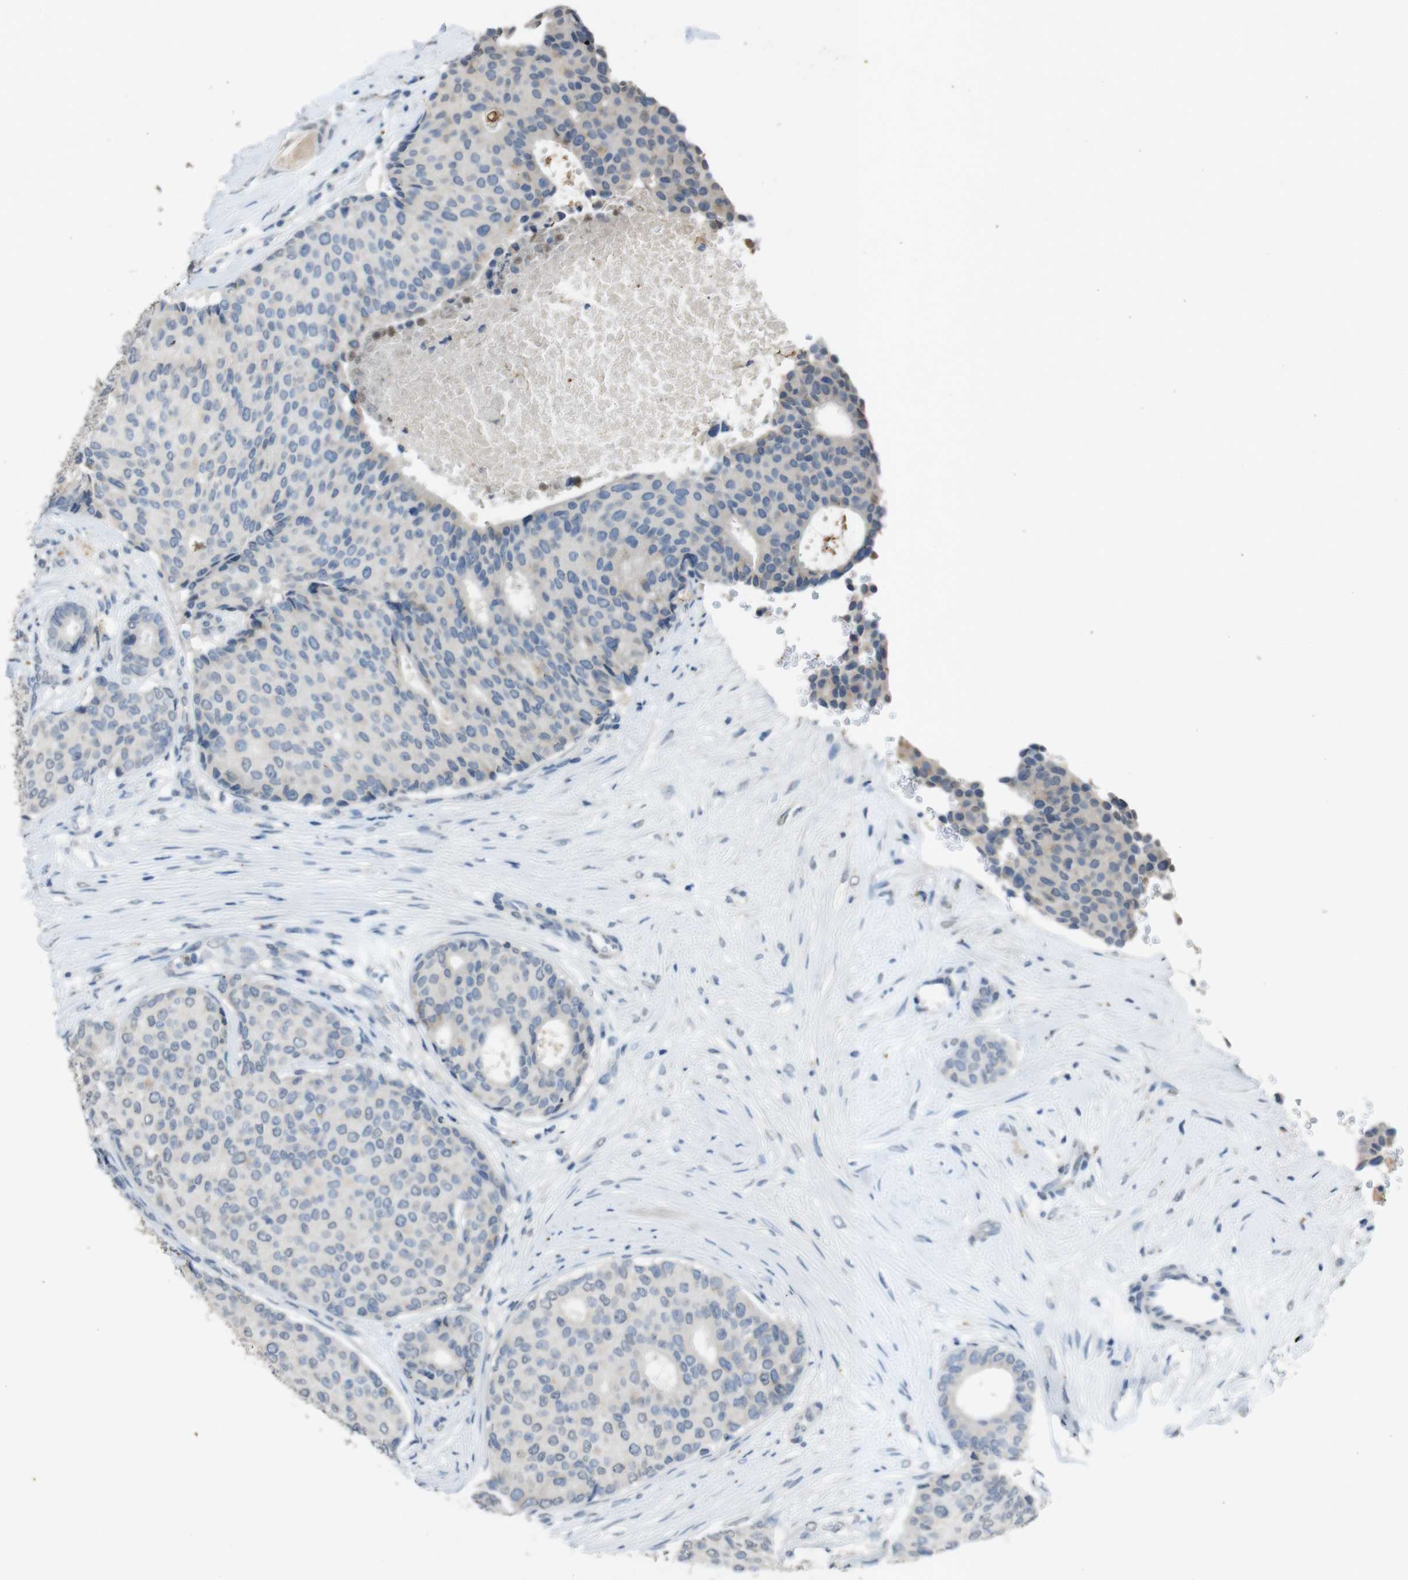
{"staining": {"intensity": "negative", "quantity": "none", "location": "none"}, "tissue": "breast cancer", "cell_type": "Tumor cells", "image_type": "cancer", "snomed": [{"axis": "morphology", "description": "Duct carcinoma"}, {"axis": "topography", "description": "Breast"}], "caption": "Human breast cancer stained for a protein using immunohistochemistry shows no positivity in tumor cells.", "gene": "STBD1", "patient": {"sex": "female", "age": 75}}